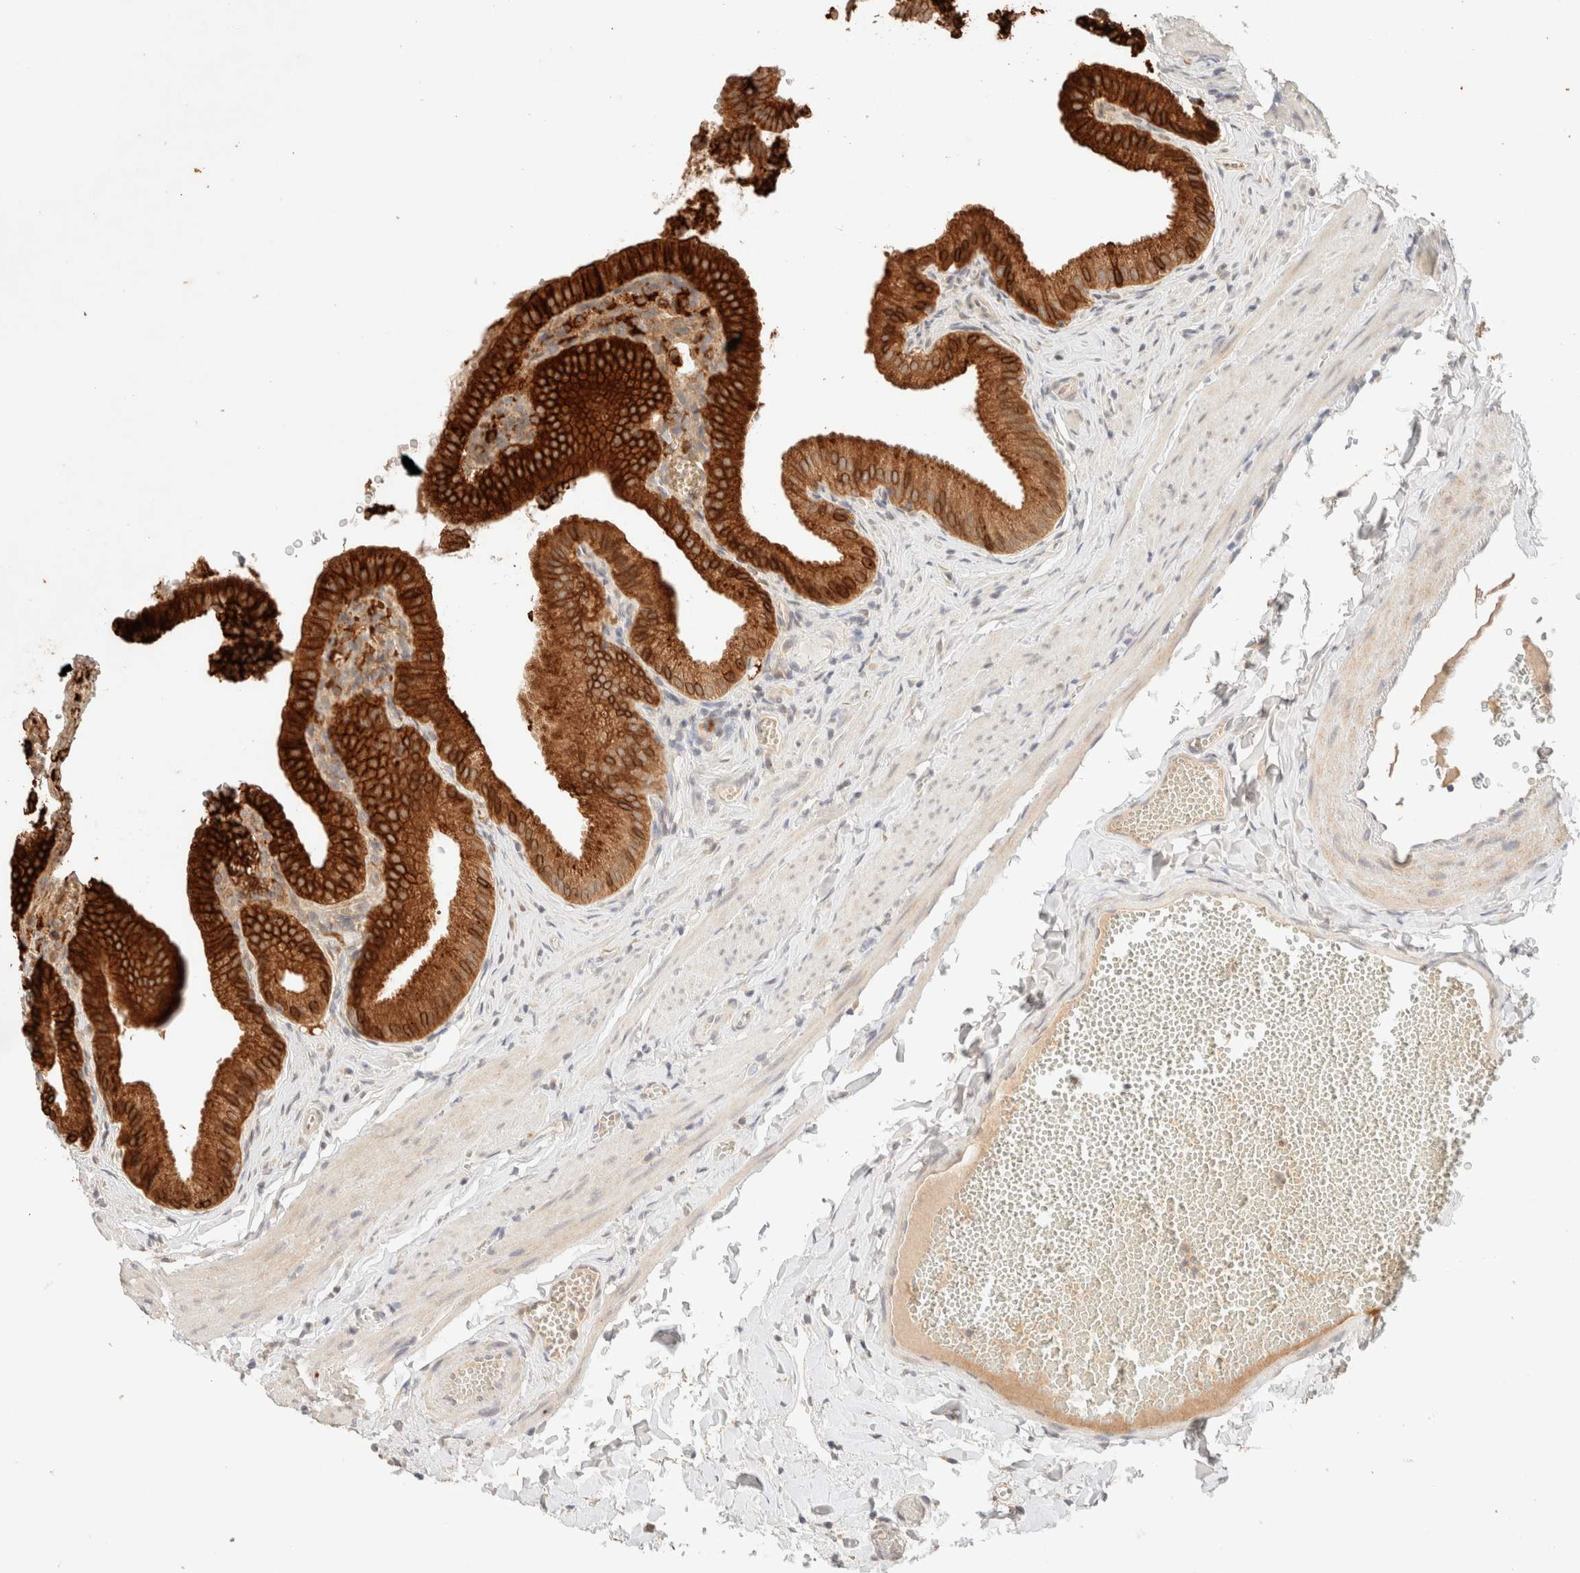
{"staining": {"intensity": "strong", "quantity": ">75%", "location": "cytoplasmic/membranous"}, "tissue": "gallbladder", "cell_type": "Glandular cells", "image_type": "normal", "snomed": [{"axis": "morphology", "description": "Normal tissue, NOS"}, {"axis": "topography", "description": "Gallbladder"}], "caption": "Strong cytoplasmic/membranous staining is appreciated in approximately >75% of glandular cells in benign gallbladder.", "gene": "SARM1", "patient": {"sex": "male", "age": 38}}